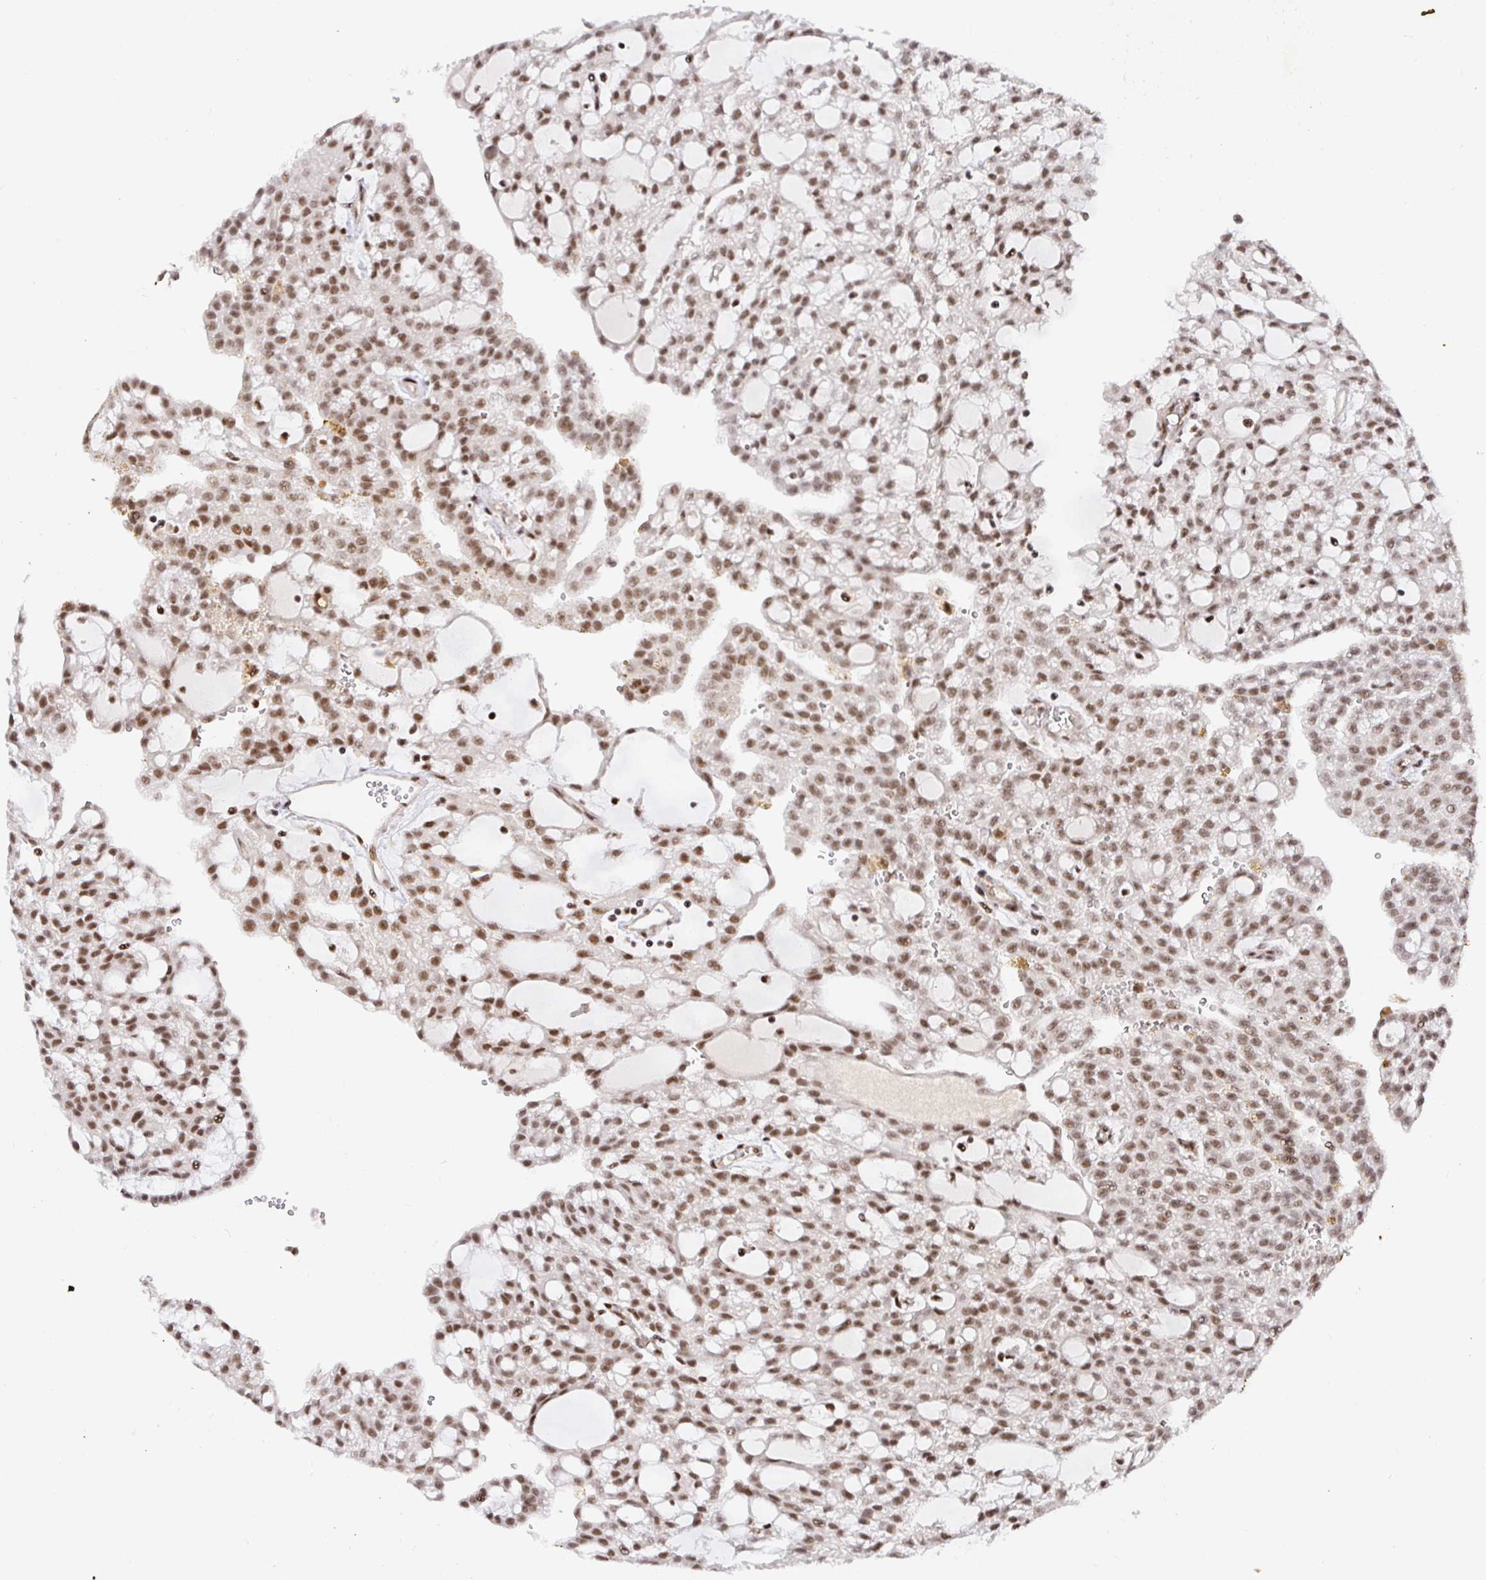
{"staining": {"intensity": "moderate", "quantity": "25%-75%", "location": "nuclear"}, "tissue": "renal cancer", "cell_type": "Tumor cells", "image_type": "cancer", "snomed": [{"axis": "morphology", "description": "Adenocarcinoma, NOS"}, {"axis": "topography", "description": "Kidney"}], "caption": "DAB (3,3'-diaminobenzidine) immunohistochemical staining of renal cancer displays moderate nuclear protein positivity in approximately 25%-75% of tumor cells.", "gene": "USF1", "patient": {"sex": "male", "age": 63}}